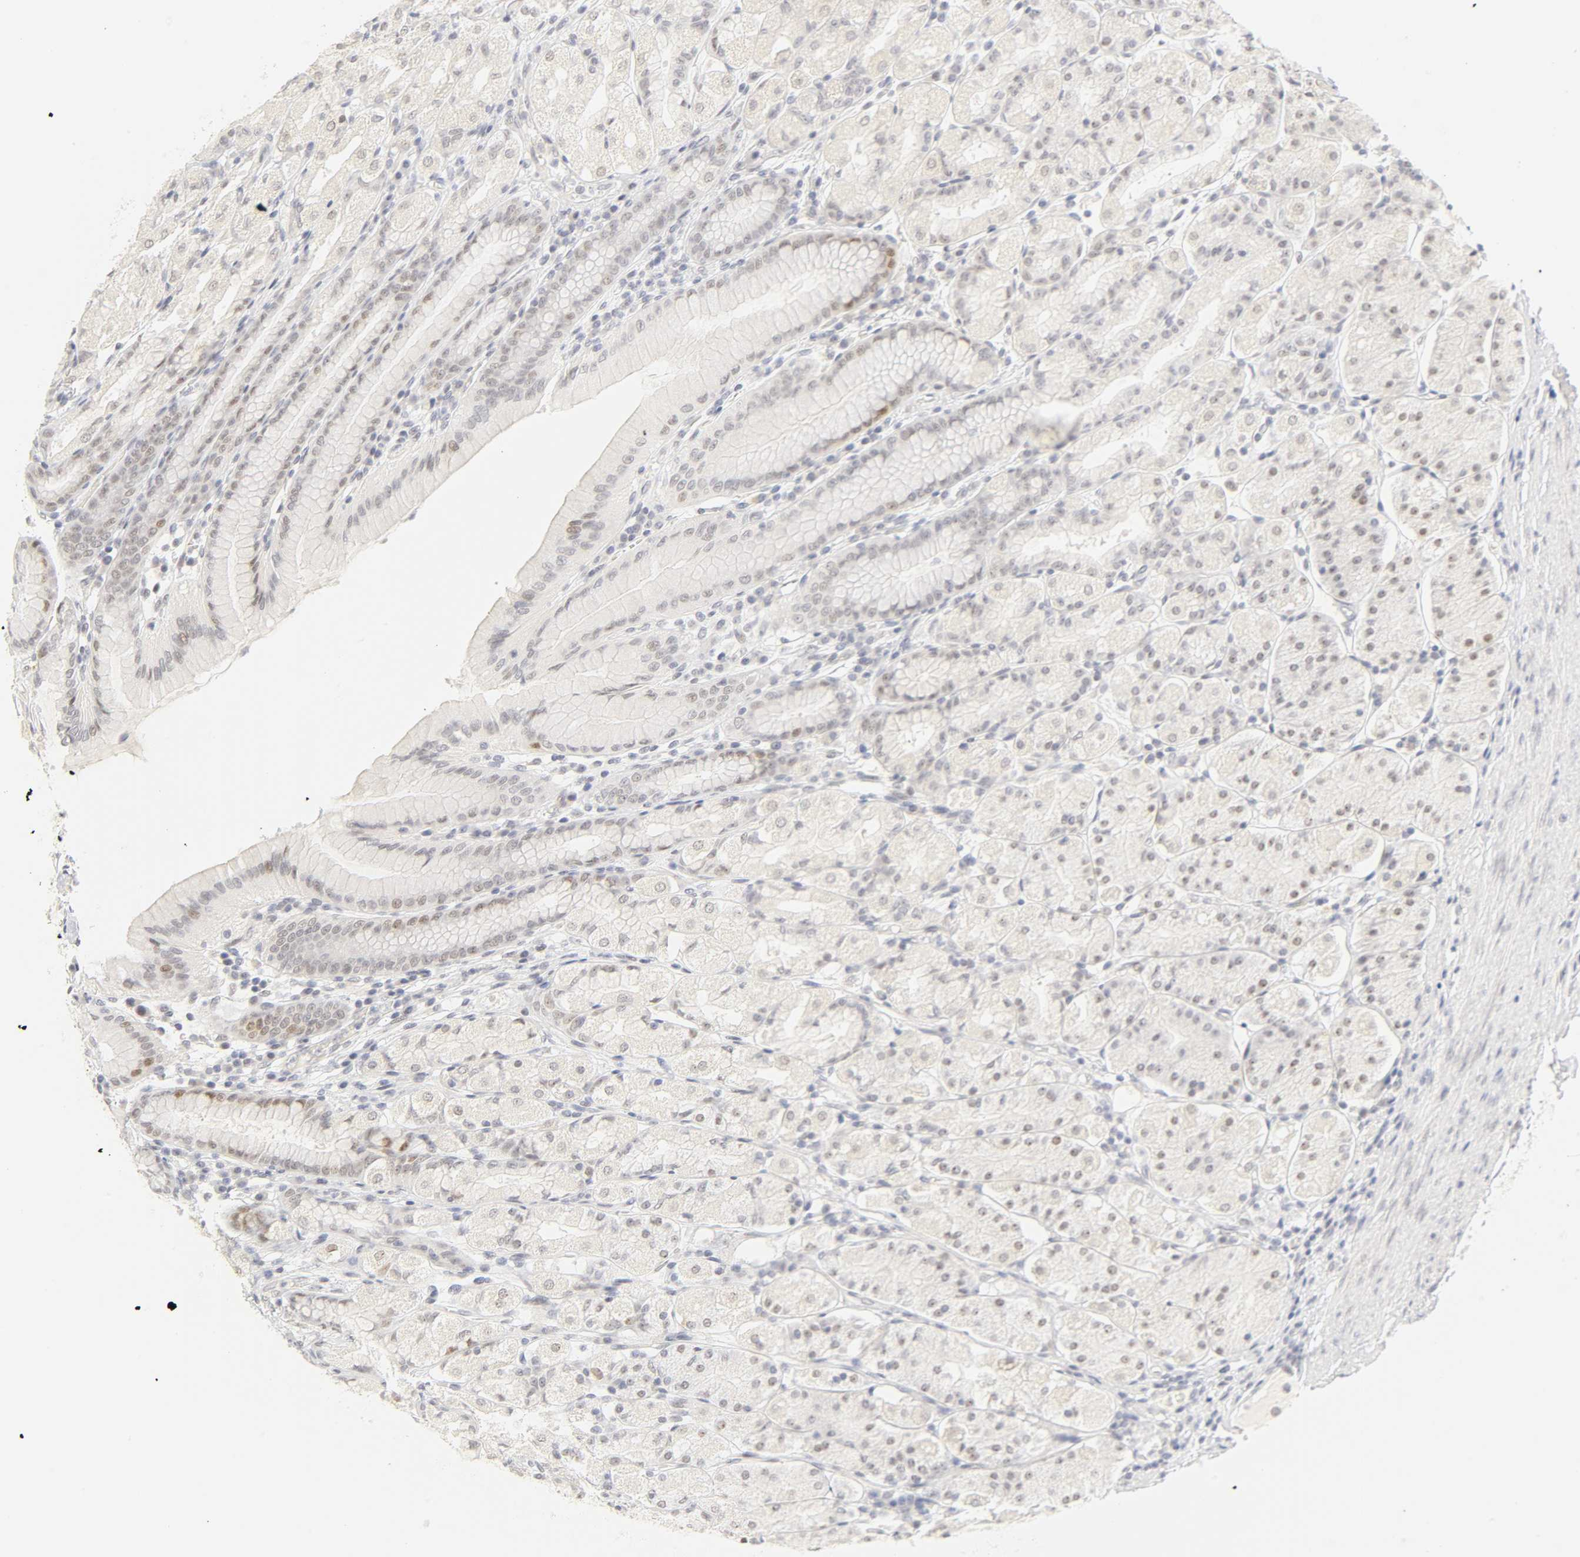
{"staining": {"intensity": "weak", "quantity": "<25%", "location": "nuclear"}, "tissue": "stomach", "cell_type": "Glandular cells", "image_type": "normal", "snomed": [{"axis": "morphology", "description": "Normal tissue, NOS"}, {"axis": "topography", "description": "Stomach, upper"}], "caption": "This micrograph is of unremarkable stomach stained with immunohistochemistry (IHC) to label a protein in brown with the nuclei are counter-stained blue. There is no staining in glandular cells.", "gene": "MNAT1", "patient": {"sex": "male", "age": 68}}